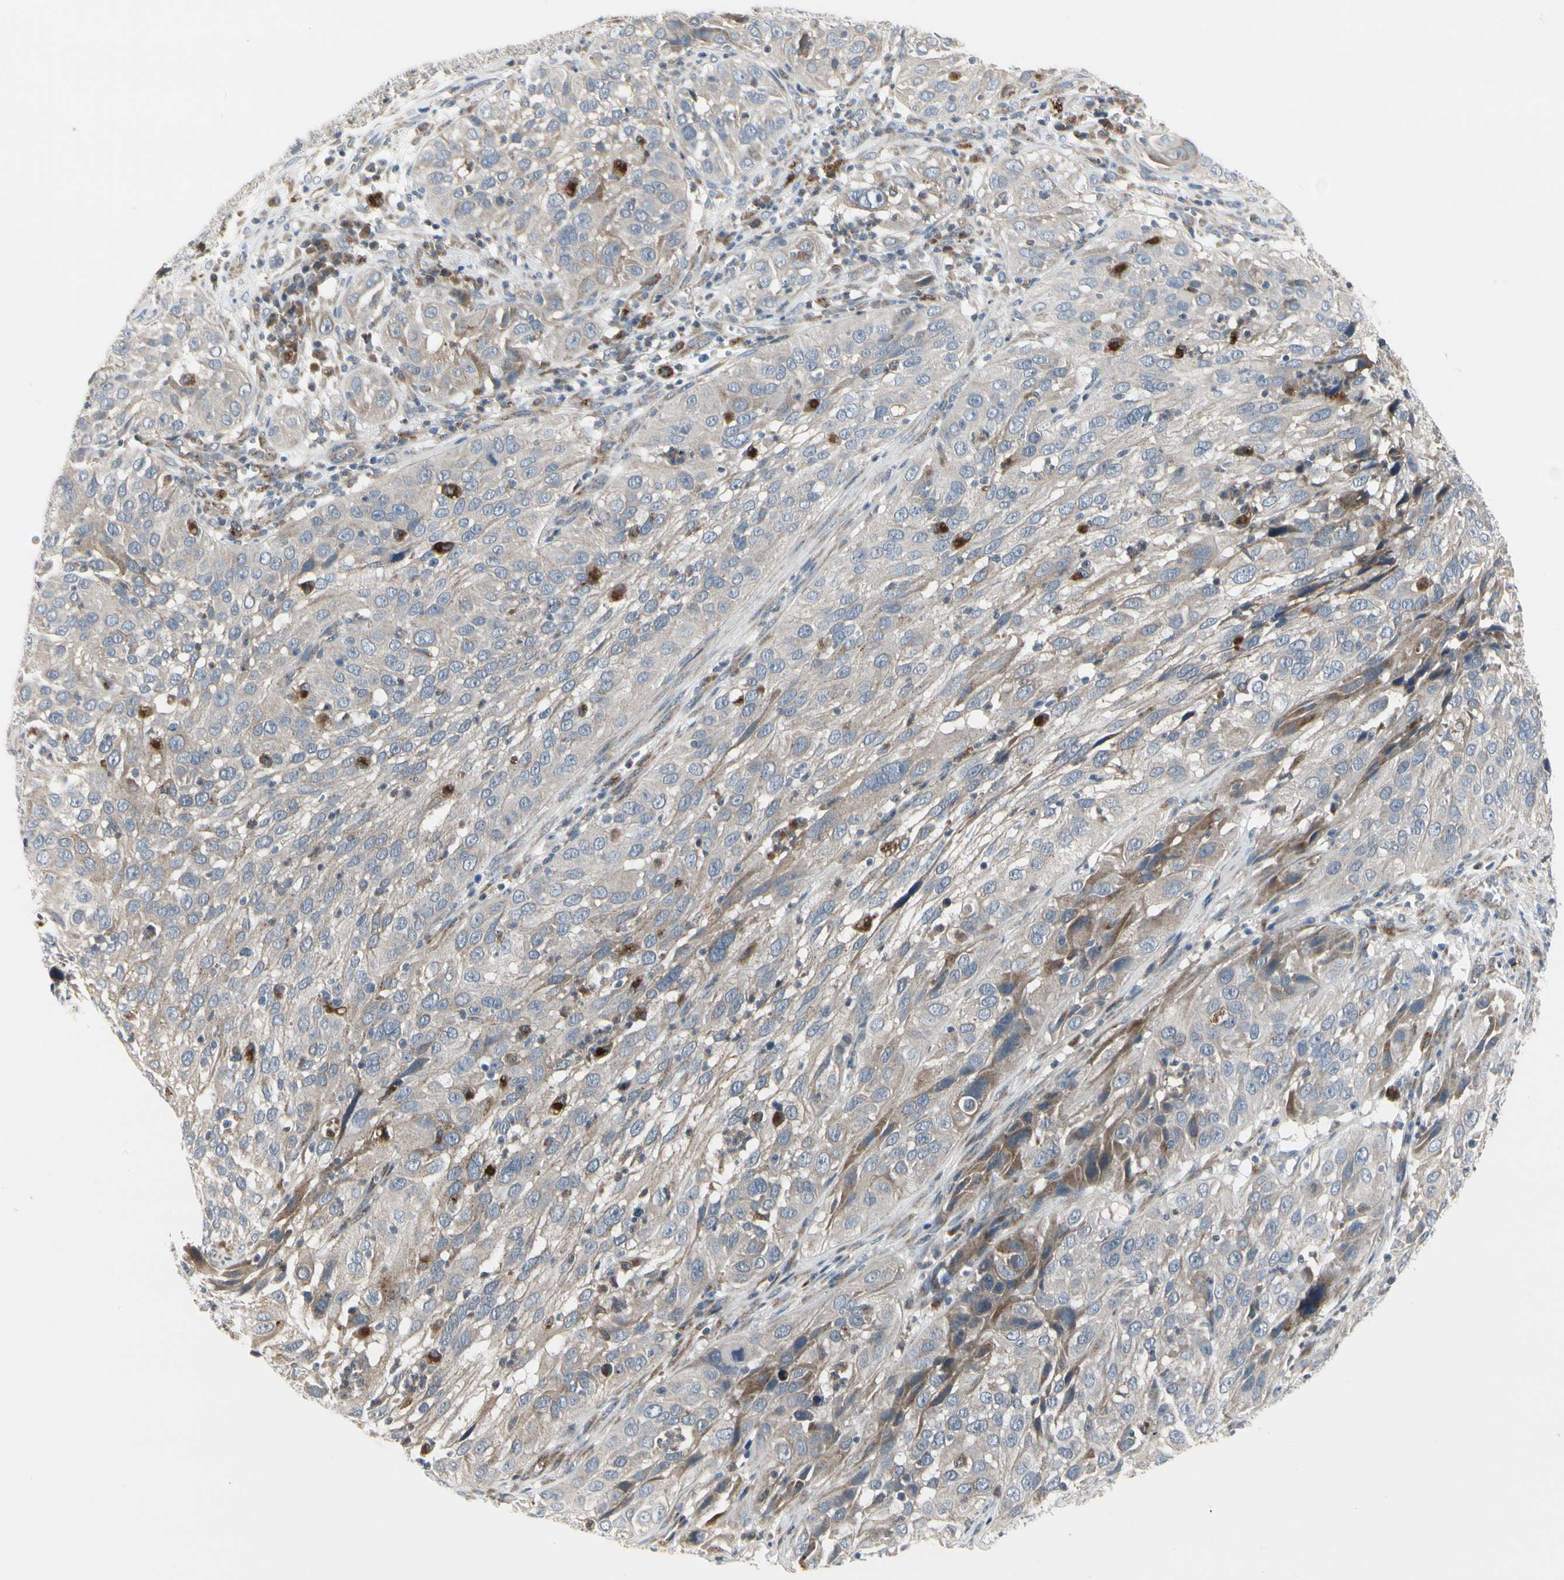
{"staining": {"intensity": "weak", "quantity": "25%-75%", "location": "cytoplasmic/membranous"}, "tissue": "cervical cancer", "cell_type": "Tumor cells", "image_type": "cancer", "snomed": [{"axis": "morphology", "description": "Squamous cell carcinoma, NOS"}, {"axis": "topography", "description": "Cervix"}], "caption": "Tumor cells reveal low levels of weak cytoplasmic/membranous positivity in about 25%-75% of cells in human cervical cancer (squamous cell carcinoma).", "gene": "GRN", "patient": {"sex": "female", "age": 32}}